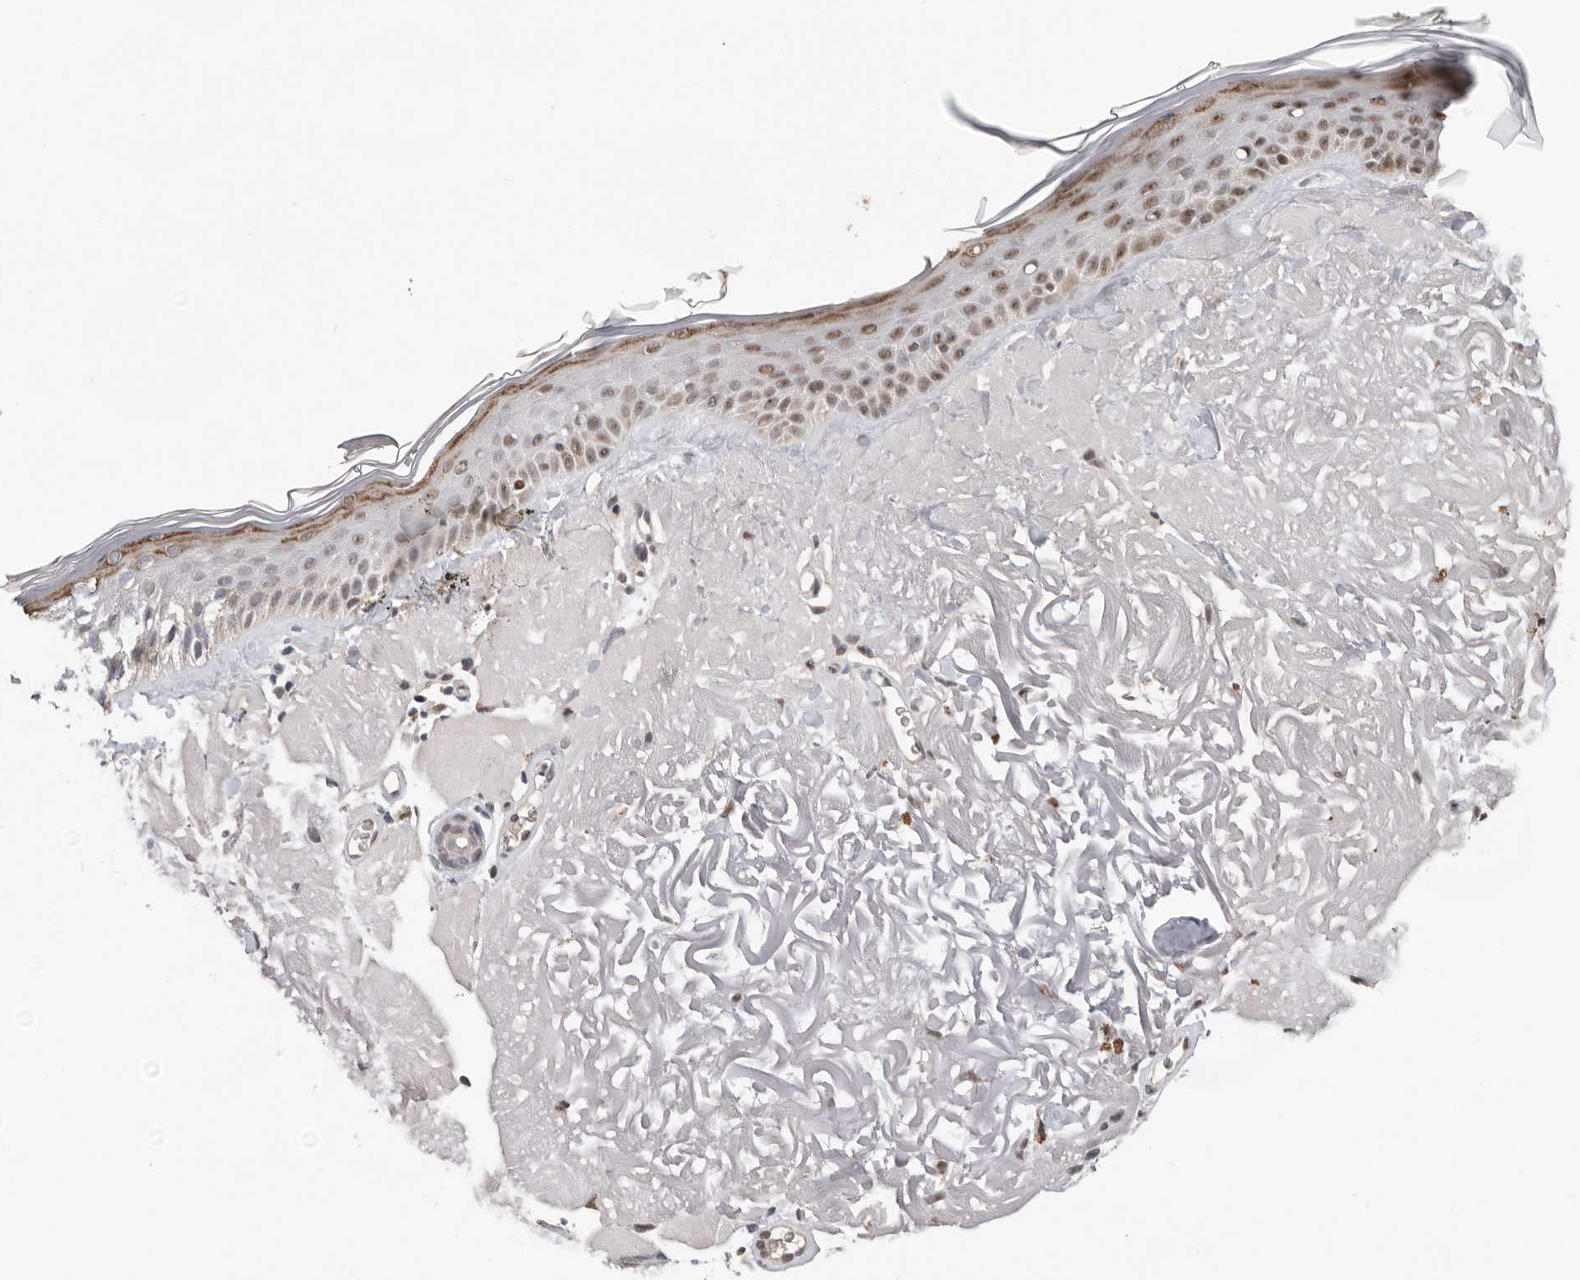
{"staining": {"intensity": "weak", "quantity": "25%-75%", "location": "nuclear"}, "tissue": "skin", "cell_type": "Fibroblasts", "image_type": "normal", "snomed": [{"axis": "morphology", "description": "Normal tissue, NOS"}, {"axis": "topography", "description": "Skin"}, {"axis": "topography", "description": "Skeletal muscle"}], "caption": "Protein analysis of unremarkable skin shows weak nuclear staining in about 25%-75% of fibroblasts.", "gene": "BRCA2", "patient": {"sex": "male", "age": 83}}